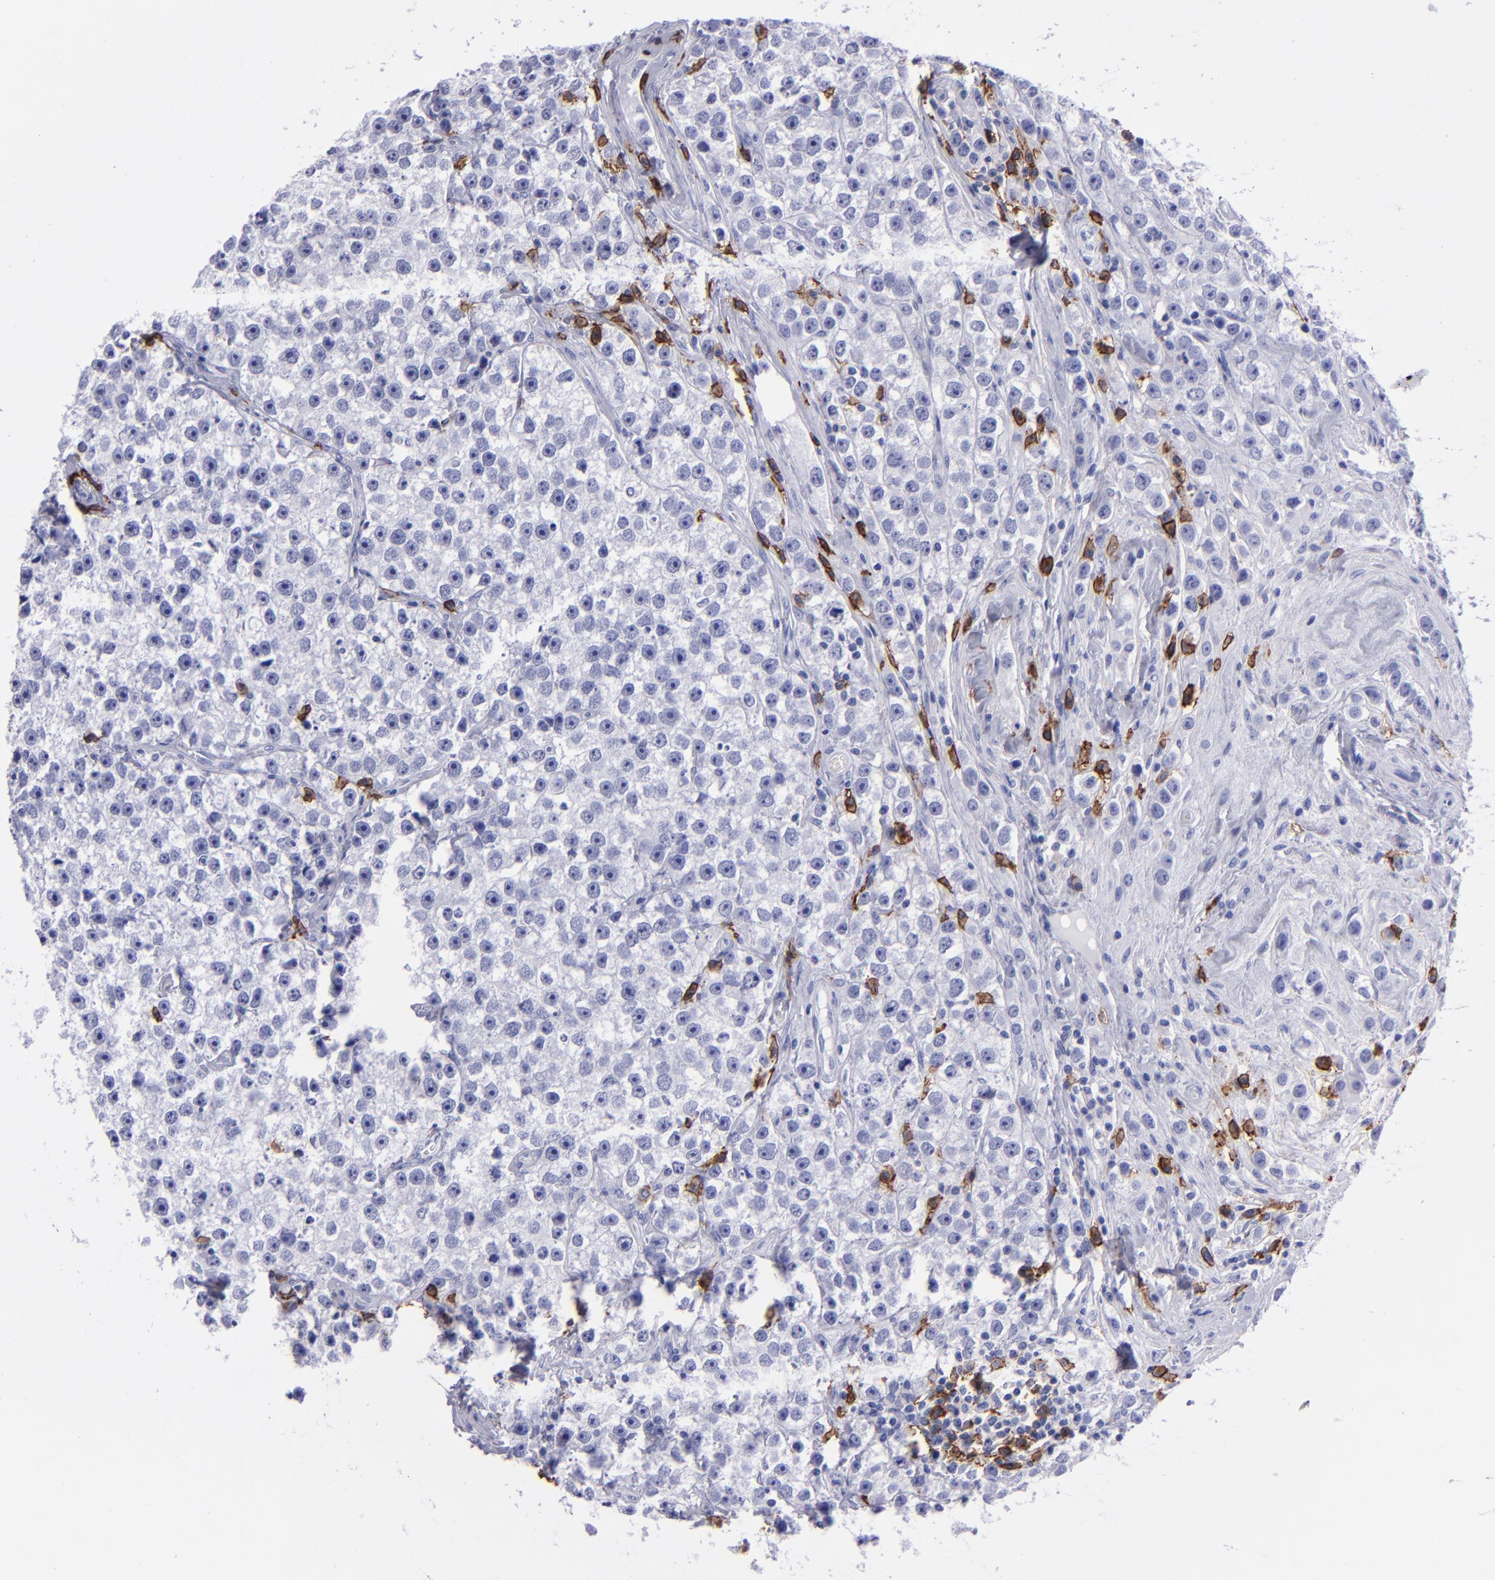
{"staining": {"intensity": "negative", "quantity": "none", "location": "none"}, "tissue": "testis cancer", "cell_type": "Tumor cells", "image_type": "cancer", "snomed": [{"axis": "morphology", "description": "Seminoma, NOS"}, {"axis": "topography", "description": "Testis"}], "caption": "Tumor cells show no significant protein staining in testis cancer (seminoma). (DAB (3,3'-diaminobenzidine) immunohistochemistry (IHC) with hematoxylin counter stain).", "gene": "CD38", "patient": {"sex": "male", "age": 32}}